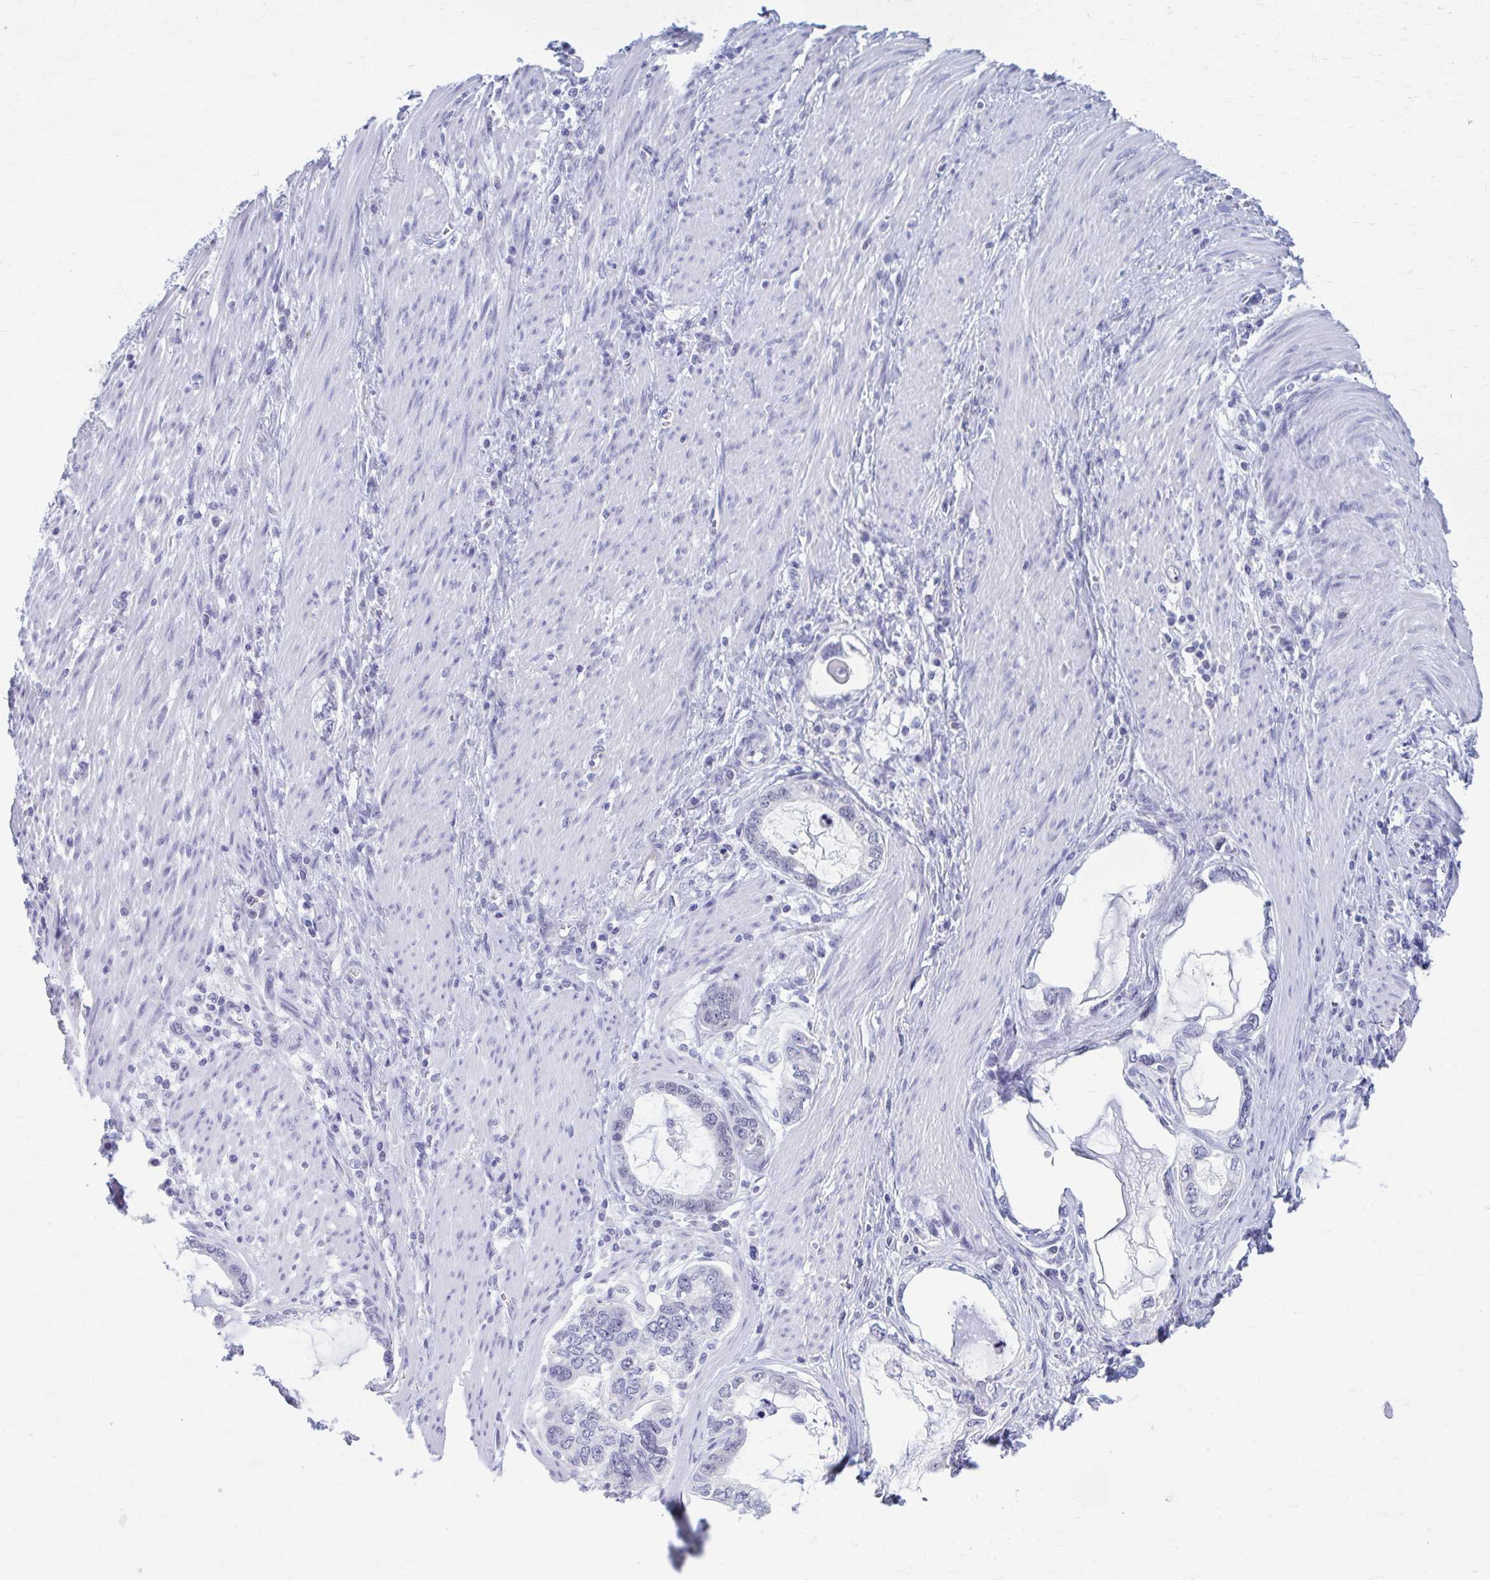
{"staining": {"intensity": "negative", "quantity": "none", "location": "none"}, "tissue": "stomach cancer", "cell_type": "Tumor cells", "image_type": "cancer", "snomed": [{"axis": "morphology", "description": "Adenocarcinoma, NOS"}, {"axis": "topography", "description": "Stomach, lower"}], "caption": "A photomicrograph of adenocarcinoma (stomach) stained for a protein demonstrates no brown staining in tumor cells. Brightfield microscopy of IHC stained with DAB (3,3'-diaminobenzidine) (brown) and hematoxylin (blue), captured at high magnification.", "gene": "CCDC105", "patient": {"sex": "female", "age": 93}}